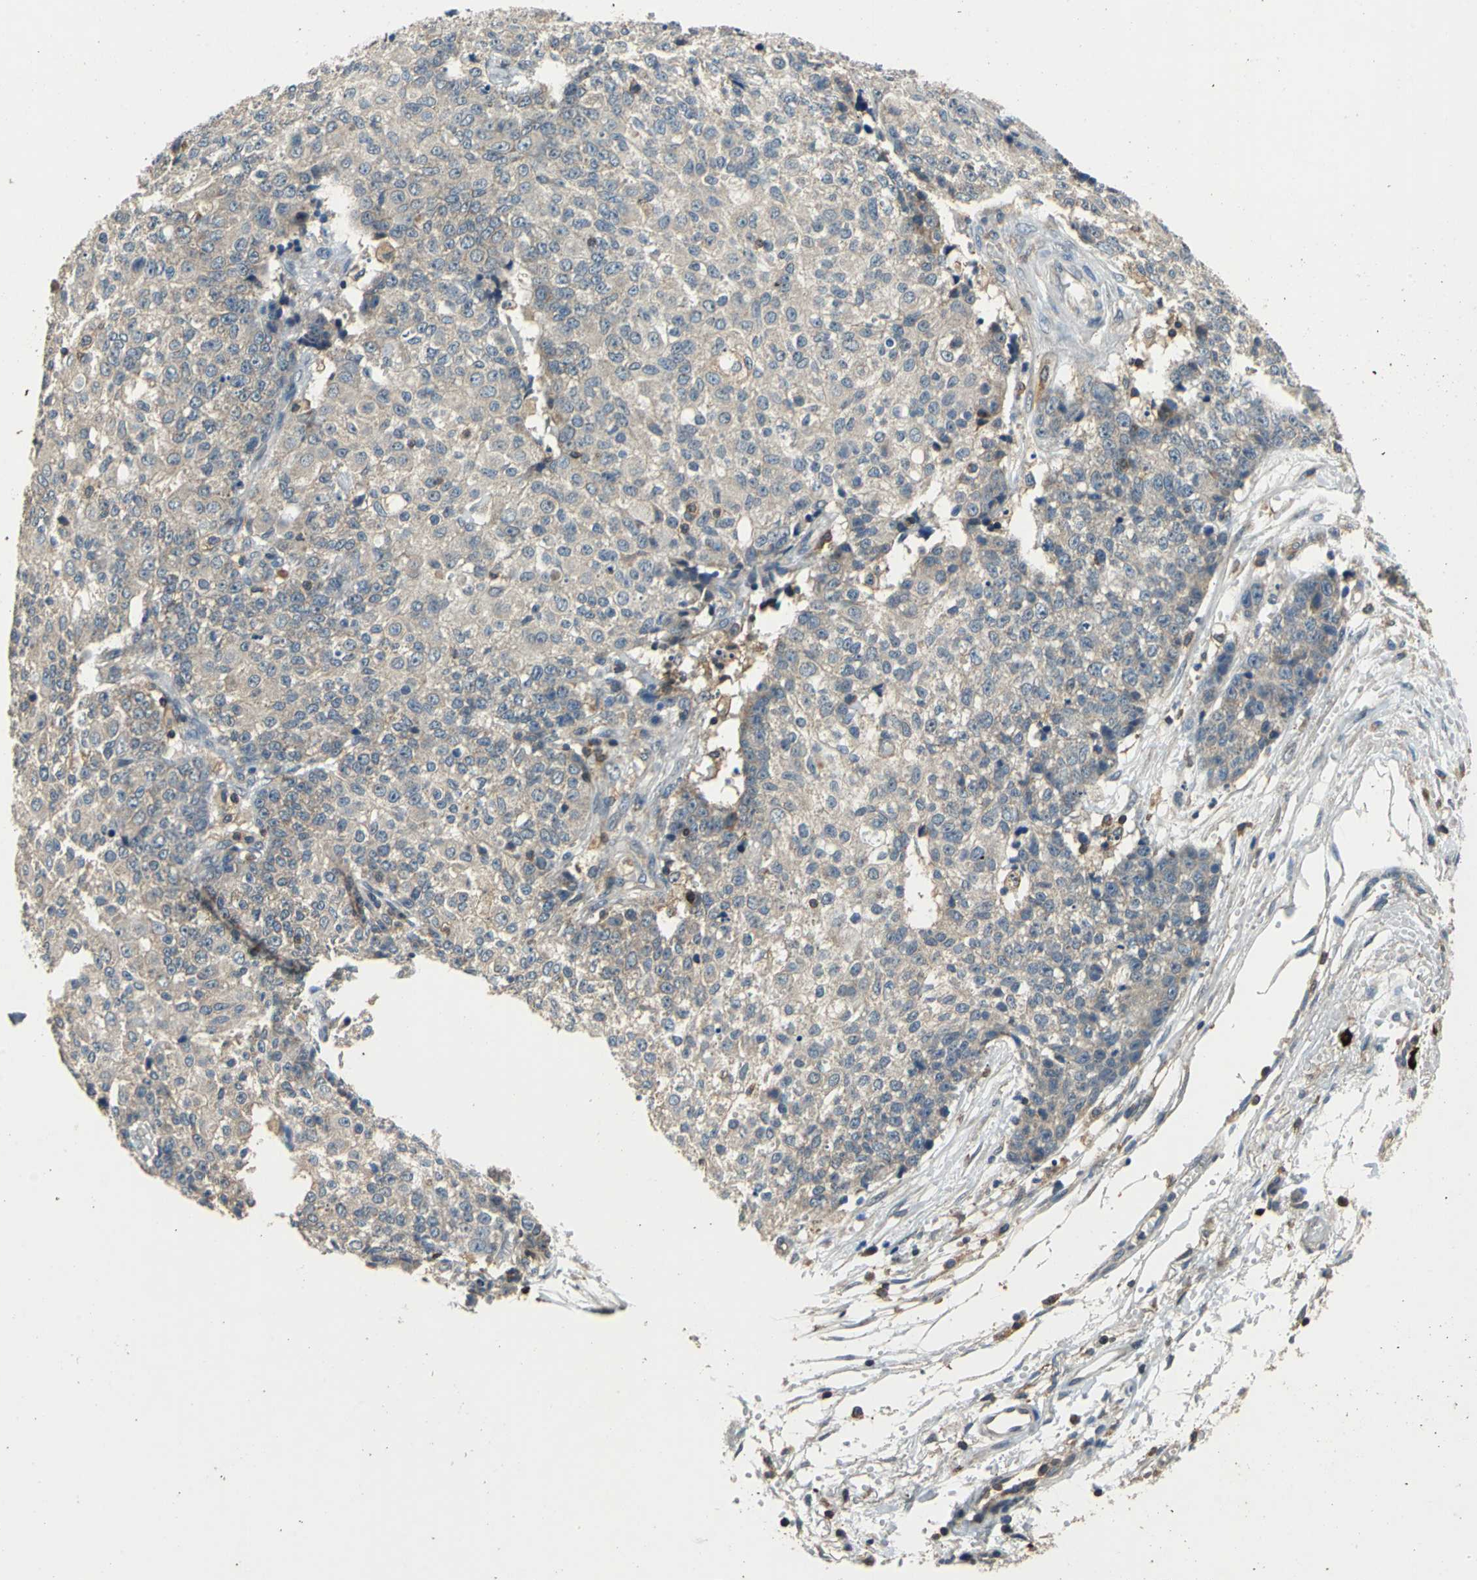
{"staining": {"intensity": "weak", "quantity": ">75%", "location": "cytoplasmic/membranous"}, "tissue": "ovarian cancer", "cell_type": "Tumor cells", "image_type": "cancer", "snomed": [{"axis": "morphology", "description": "Carcinoma, endometroid"}, {"axis": "topography", "description": "Ovary"}], "caption": "This is an image of immunohistochemistry (IHC) staining of ovarian cancer, which shows weak positivity in the cytoplasmic/membranous of tumor cells.", "gene": "SLC19A2", "patient": {"sex": "female", "age": 42}}